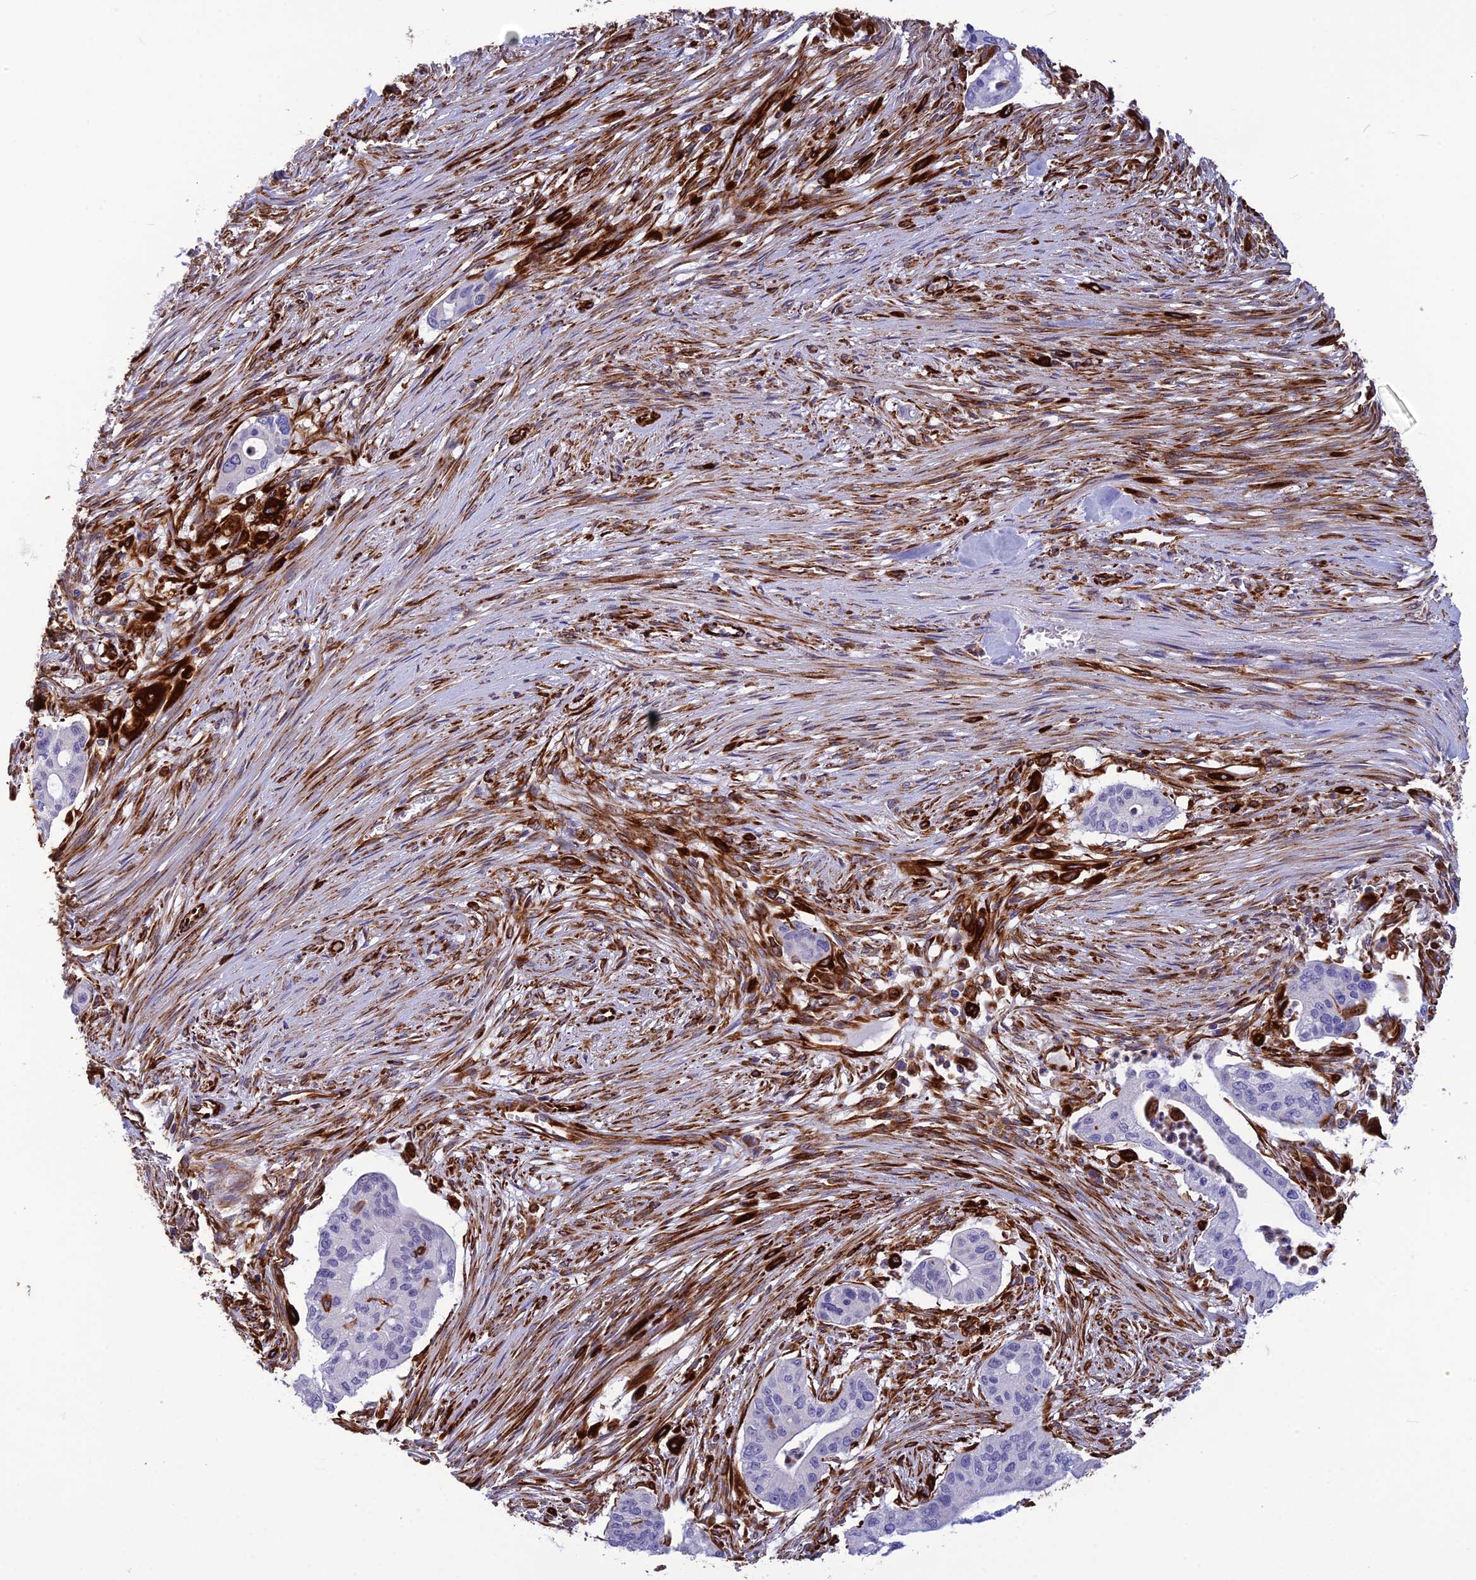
{"staining": {"intensity": "negative", "quantity": "none", "location": "none"}, "tissue": "pancreatic cancer", "cell_type": "Tumor cells", "image_type": "cancer", "snomed": [{"axis": "morphology", "description": "Adenocarcinoma, NOS"}, {"axis": "topography", "description": "Pancreas"}], "caption": "Tumor cells are negative for brown protein staining in pancreatic cancer.", "gene": "FBXL20", "patient": {"sex": "male", "age": 46}}